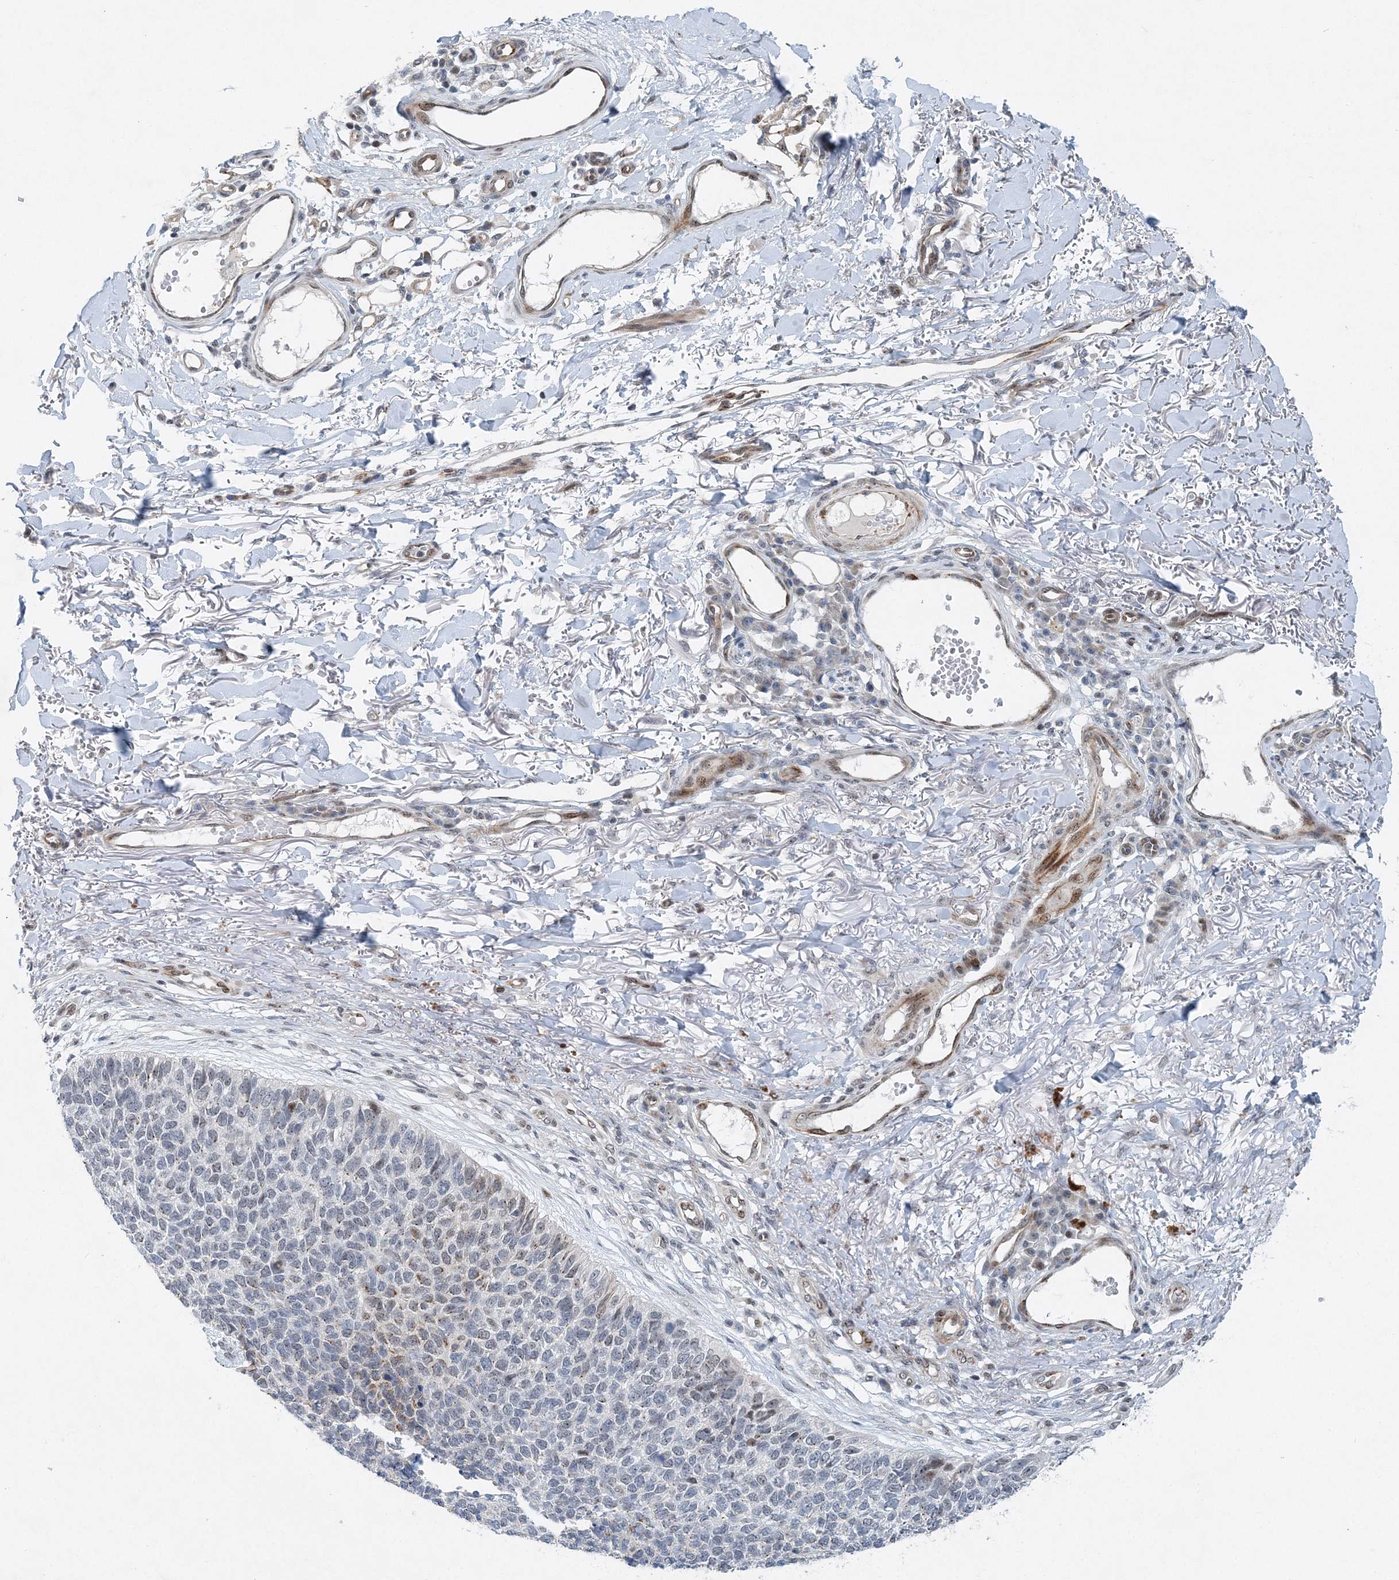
{"staining": {"intensity": "weak", "quantity": "<25%", "location": "cytoplasmic/membranous"}, "tissue": "skin cancer", "cell_type": "Tumor cells", "image_type": "cancer", "snomed": [{"axis": "morphology", "description": "Basal cell carcinoma"}, {"axis": "topography", "description": "Skin"}], "caption": "DAB (3,3'-diaminobenzidine) immunohistochemical staining of skin cancer displays no significant expression in tumor cells. (Stains: DAB immunohistochemistry (IHC) with hematoxylin counter stain, Microscopy: brightfield microscopy at high magnification).", "gene": "UIMC1", "patient": {"sex": "female", "age": 84}}